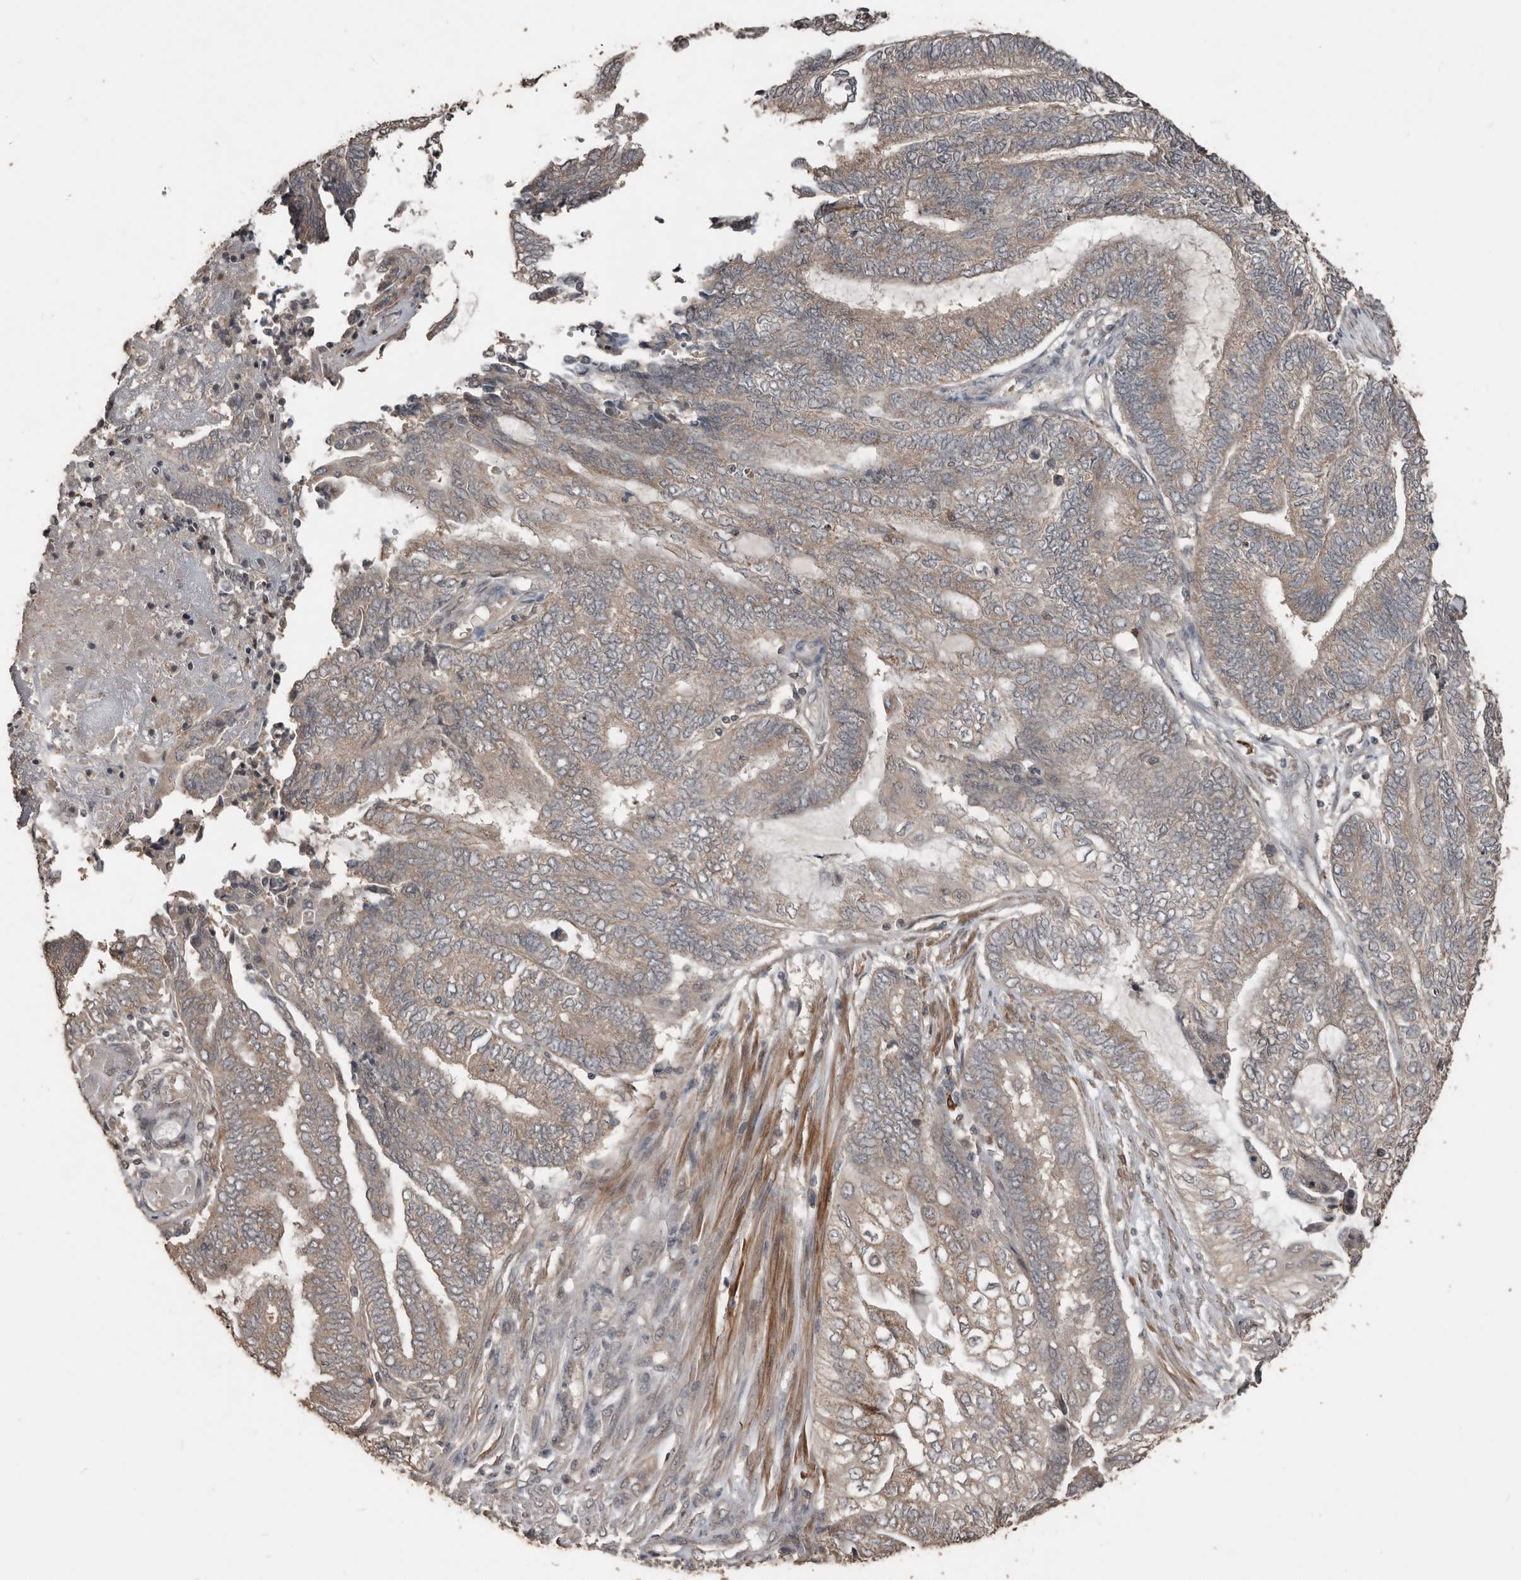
{"staining": {"intensity": "weak", "quantity": ">75%", "location": "cytoplasmic/membranous"}, "tissue": "endometrial cancer", "cell_type": "Tumor cells", "image_type": "cancer", "snomed": [{"axis": "morphology", "description": "Adenocarcinoma, NOS"}, {"axis": "topography", "description": "Uterus"}, {"axis": "topography", "description": "Endometrium"}], "caption": "This histopathology image demonstrates immunohistochemistry (IHC) staining of endometrial cancer, with low weak cytoplasmic/membranous expression in about >75% of tumor cells.", "gene": "BAMBI", "patient": {"sex": "female", "age": 70}}